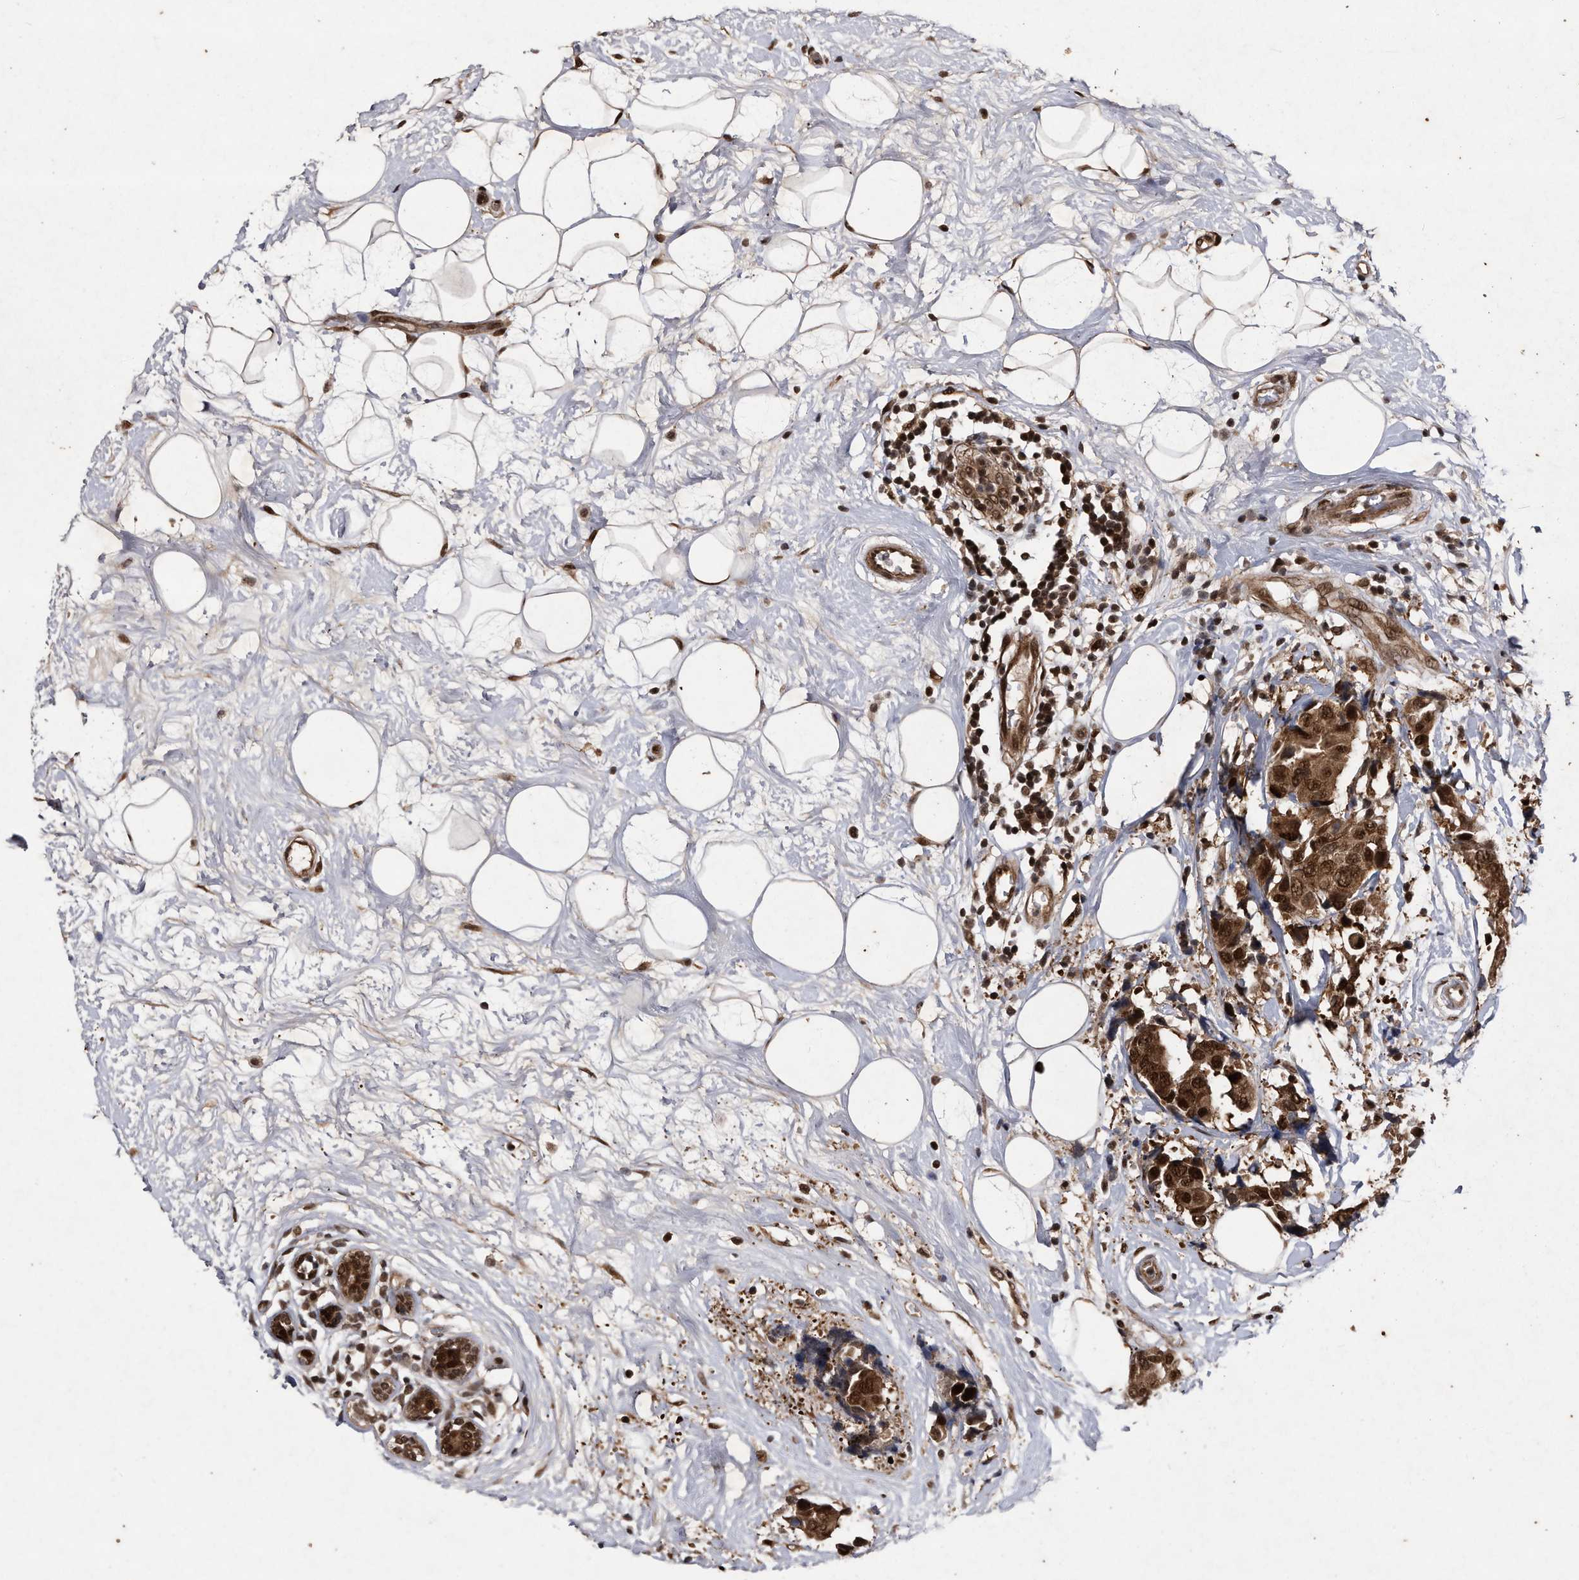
{"staining": {"intensity": "strong", "quantity": ">75%", "location": "cytoplasmic/membranous,nuclear"}, "tissue": "breast cancer", "cell_type": "Tumor cells", "image_type": "cancer", "snomed": [{"axis": "morphology", "description": "Normal tissue, NOS"}, {"axis": "morphology", "description": "Duct carcinoma"}, {"axis": "topography", "description": "Breast"}], "caption": "Immunohistochemical staining of human breast cancer demonstrates strong cytoplasmic/membranous and nuclear protein staining in approximately >75% of tumor cells.", "gene": "RAD23B", "patient": {"sex": "female", "age": 39}}